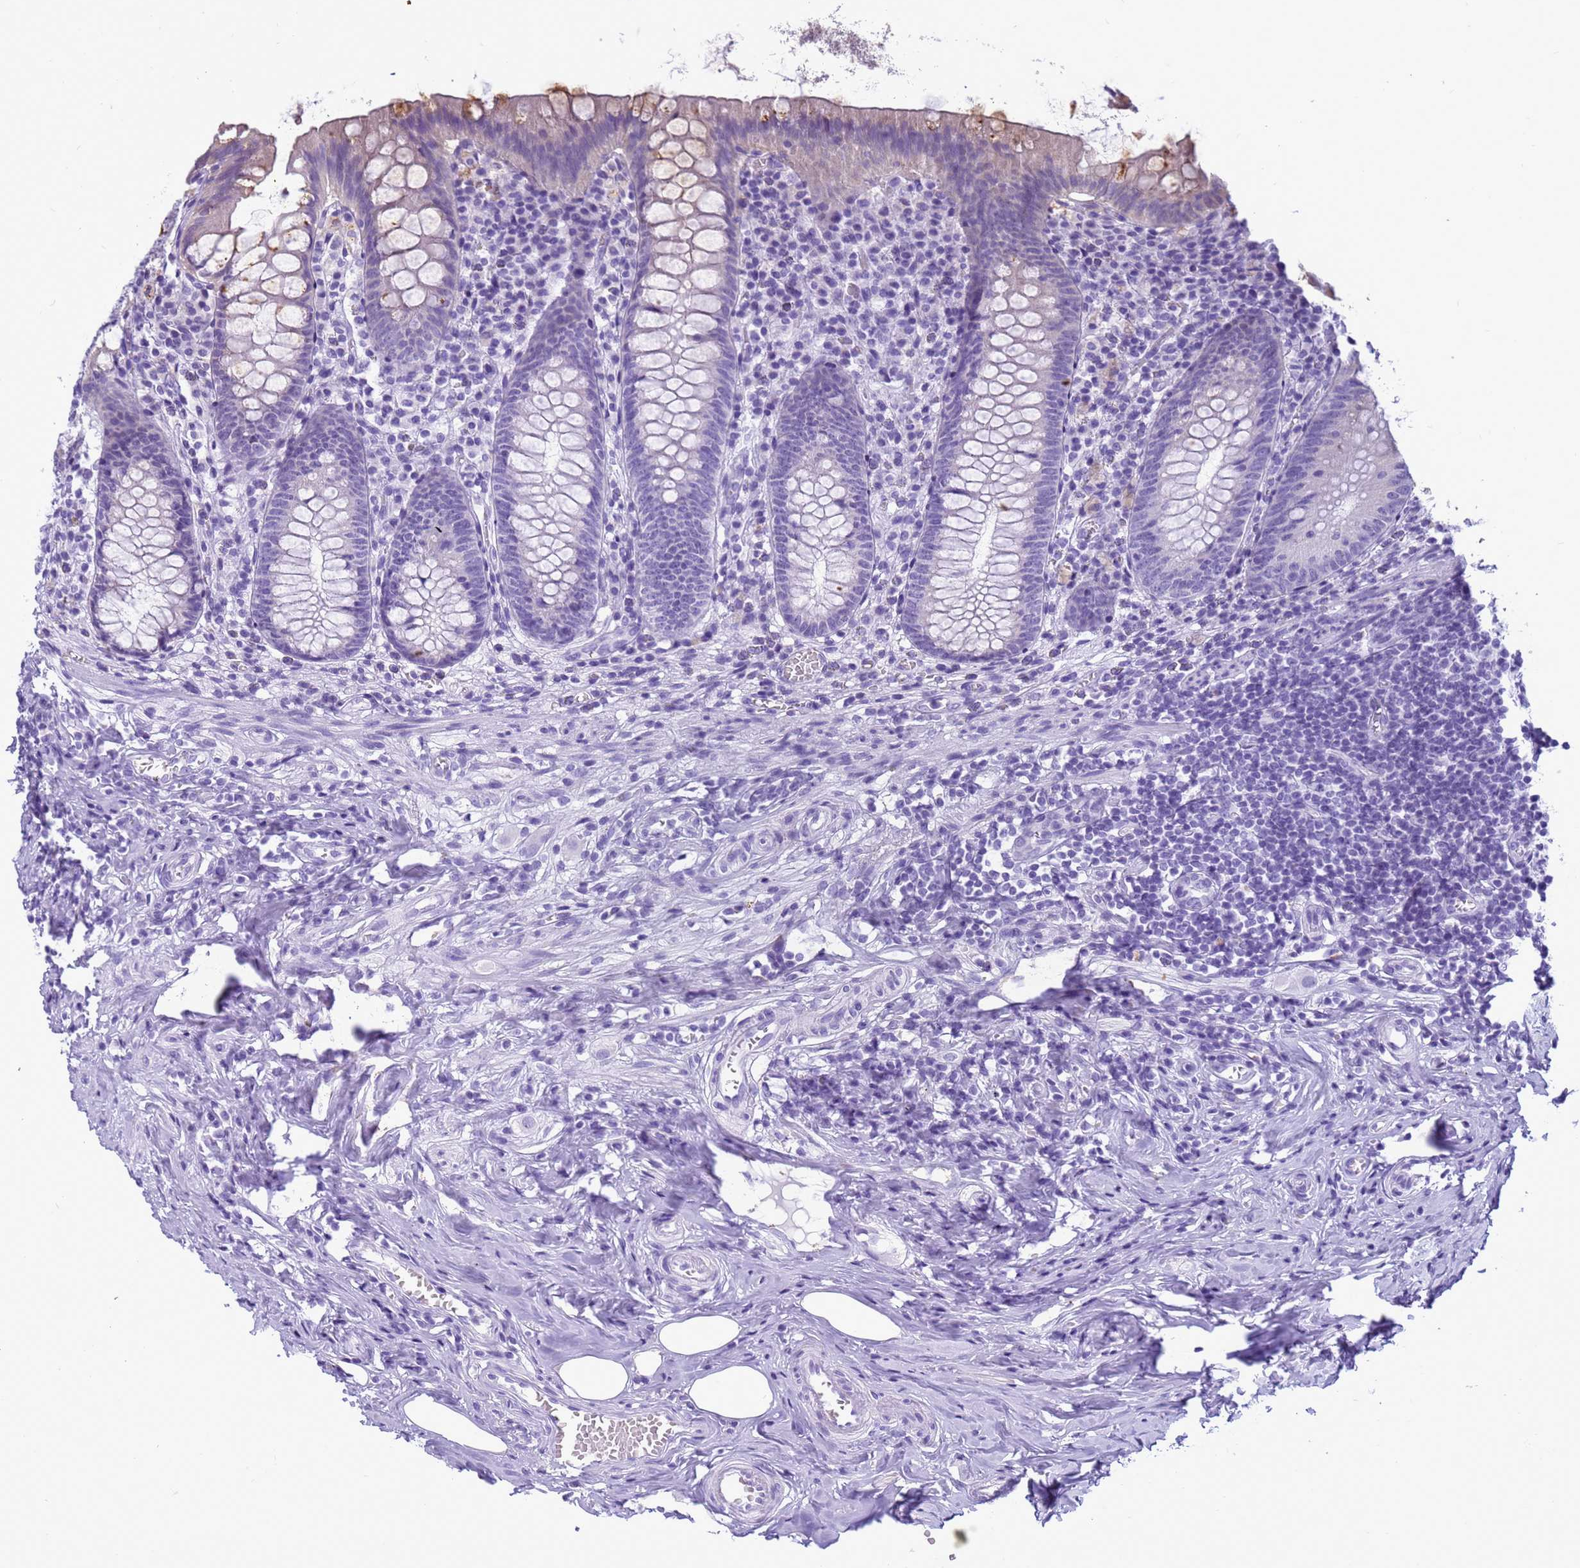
{"staining": {"intensity": "negative", "quantity": "none", "location": "none"}, "tissue": "appendix", "cell_type": "Glandular cells", "image_type": "normal", "snomed": [{"axis": "morphology", "description": "Normal tissue, NOS"}, {"axis": "topography", "description": "Appendix"}], "caption": "Immunohistochemistry histopathology image of unremarkable appendix: appendix stained with DAB (3,3'-diaminobenzidine) exhibits no significant protein expression in glandular cells. (Stains: DAB (3,3'-diaminobenzidine) IHC with hematoxylin counter stain, Microscopy: brightfield microscopy at high magnification).", "gene": "STATH", "patient": {"sex": "female", "age": 51}}